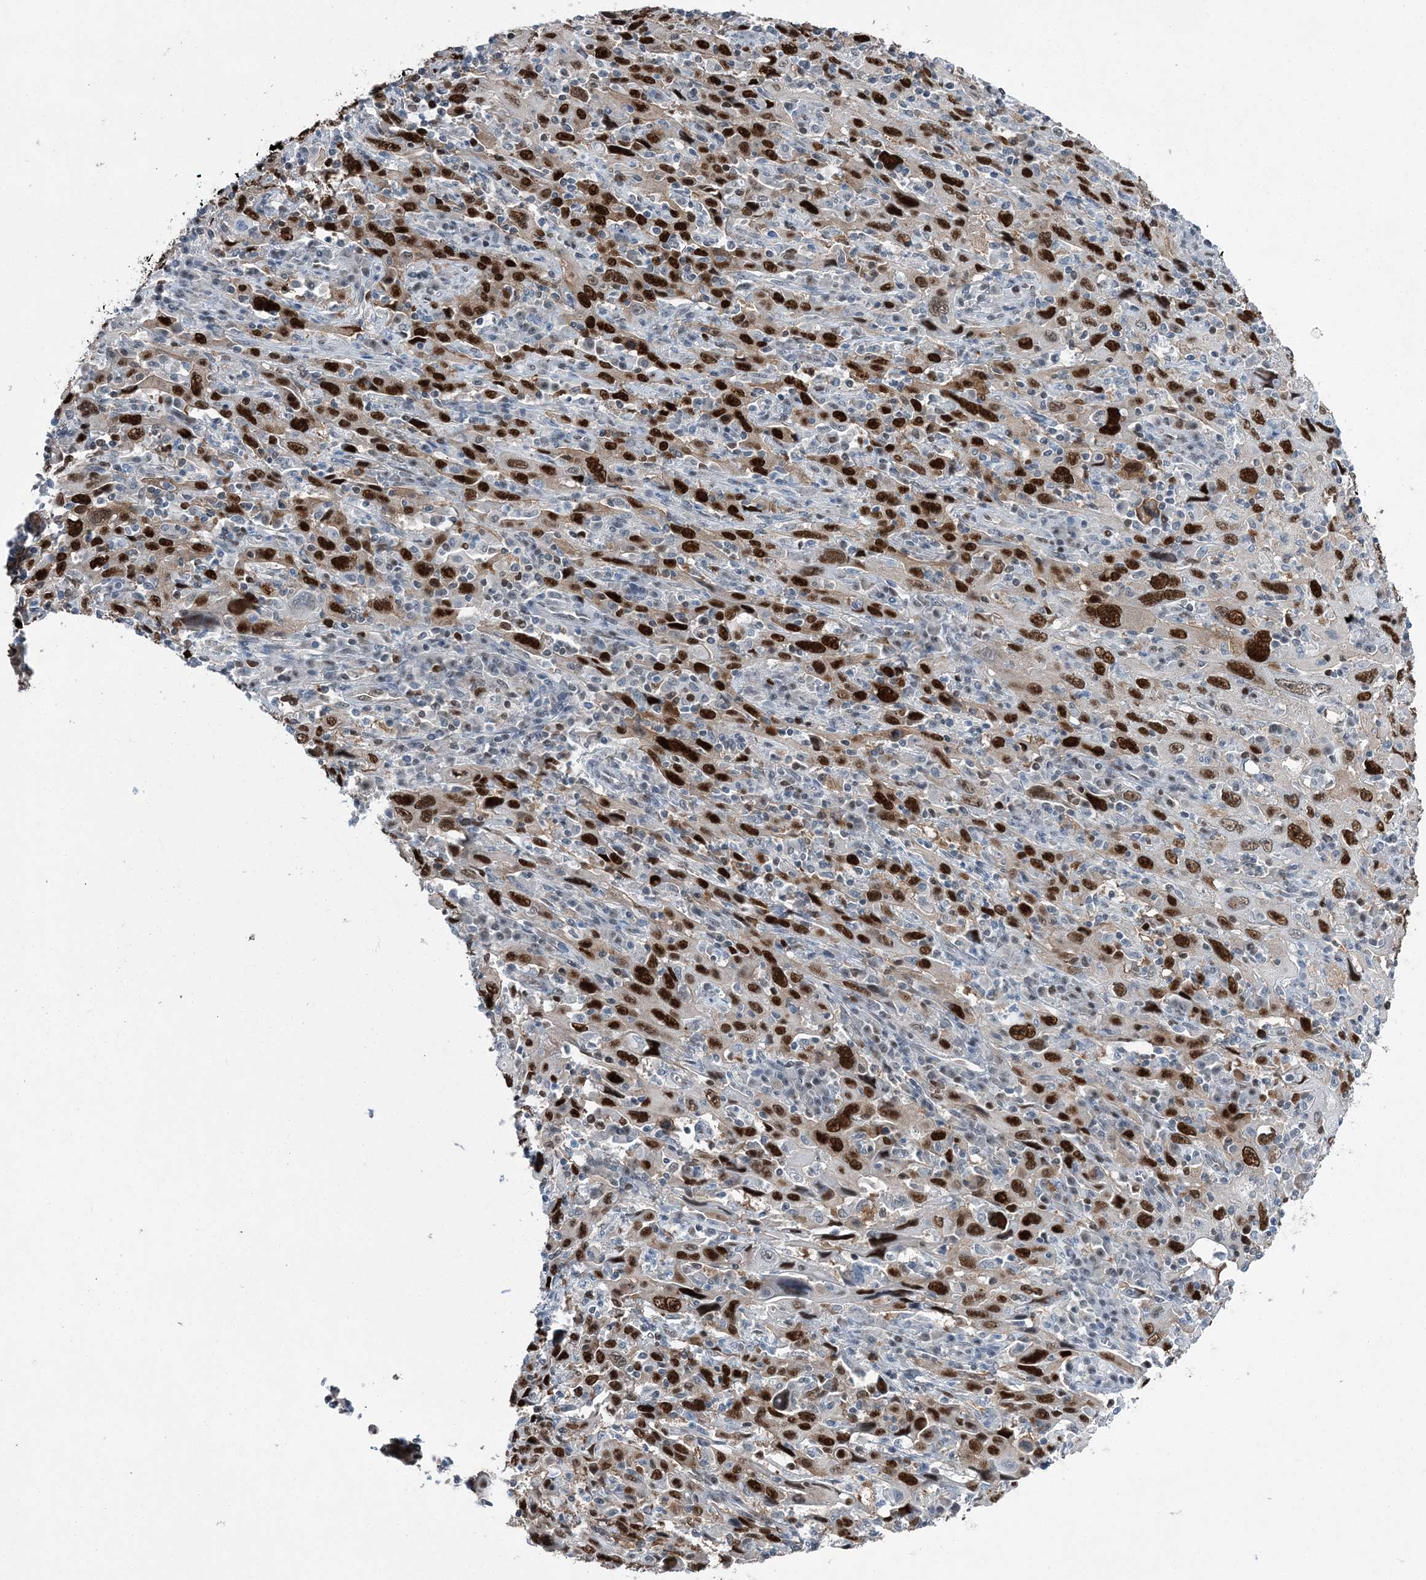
{"staining": {"intensity": "strong", "quantity": ">75%", "location": "nuclear"}, "tissue": "cervical cancer", "cell_type": "Tumor cells", "image_type": "cancer", "snomed": [{"axis": "morphology", "description": "Squamous cell carcinoma, NOS"}, {"axis": "topography", "description": "Cervix"}], "caption": "Cervical squamous cell carcinoma was stained to show a protein in brown. There is high levels of strong nuclear staining in approximately >75% of tumor cells.", "gene": "HAT1", "patient": {"sex": "female", "age": 46}}